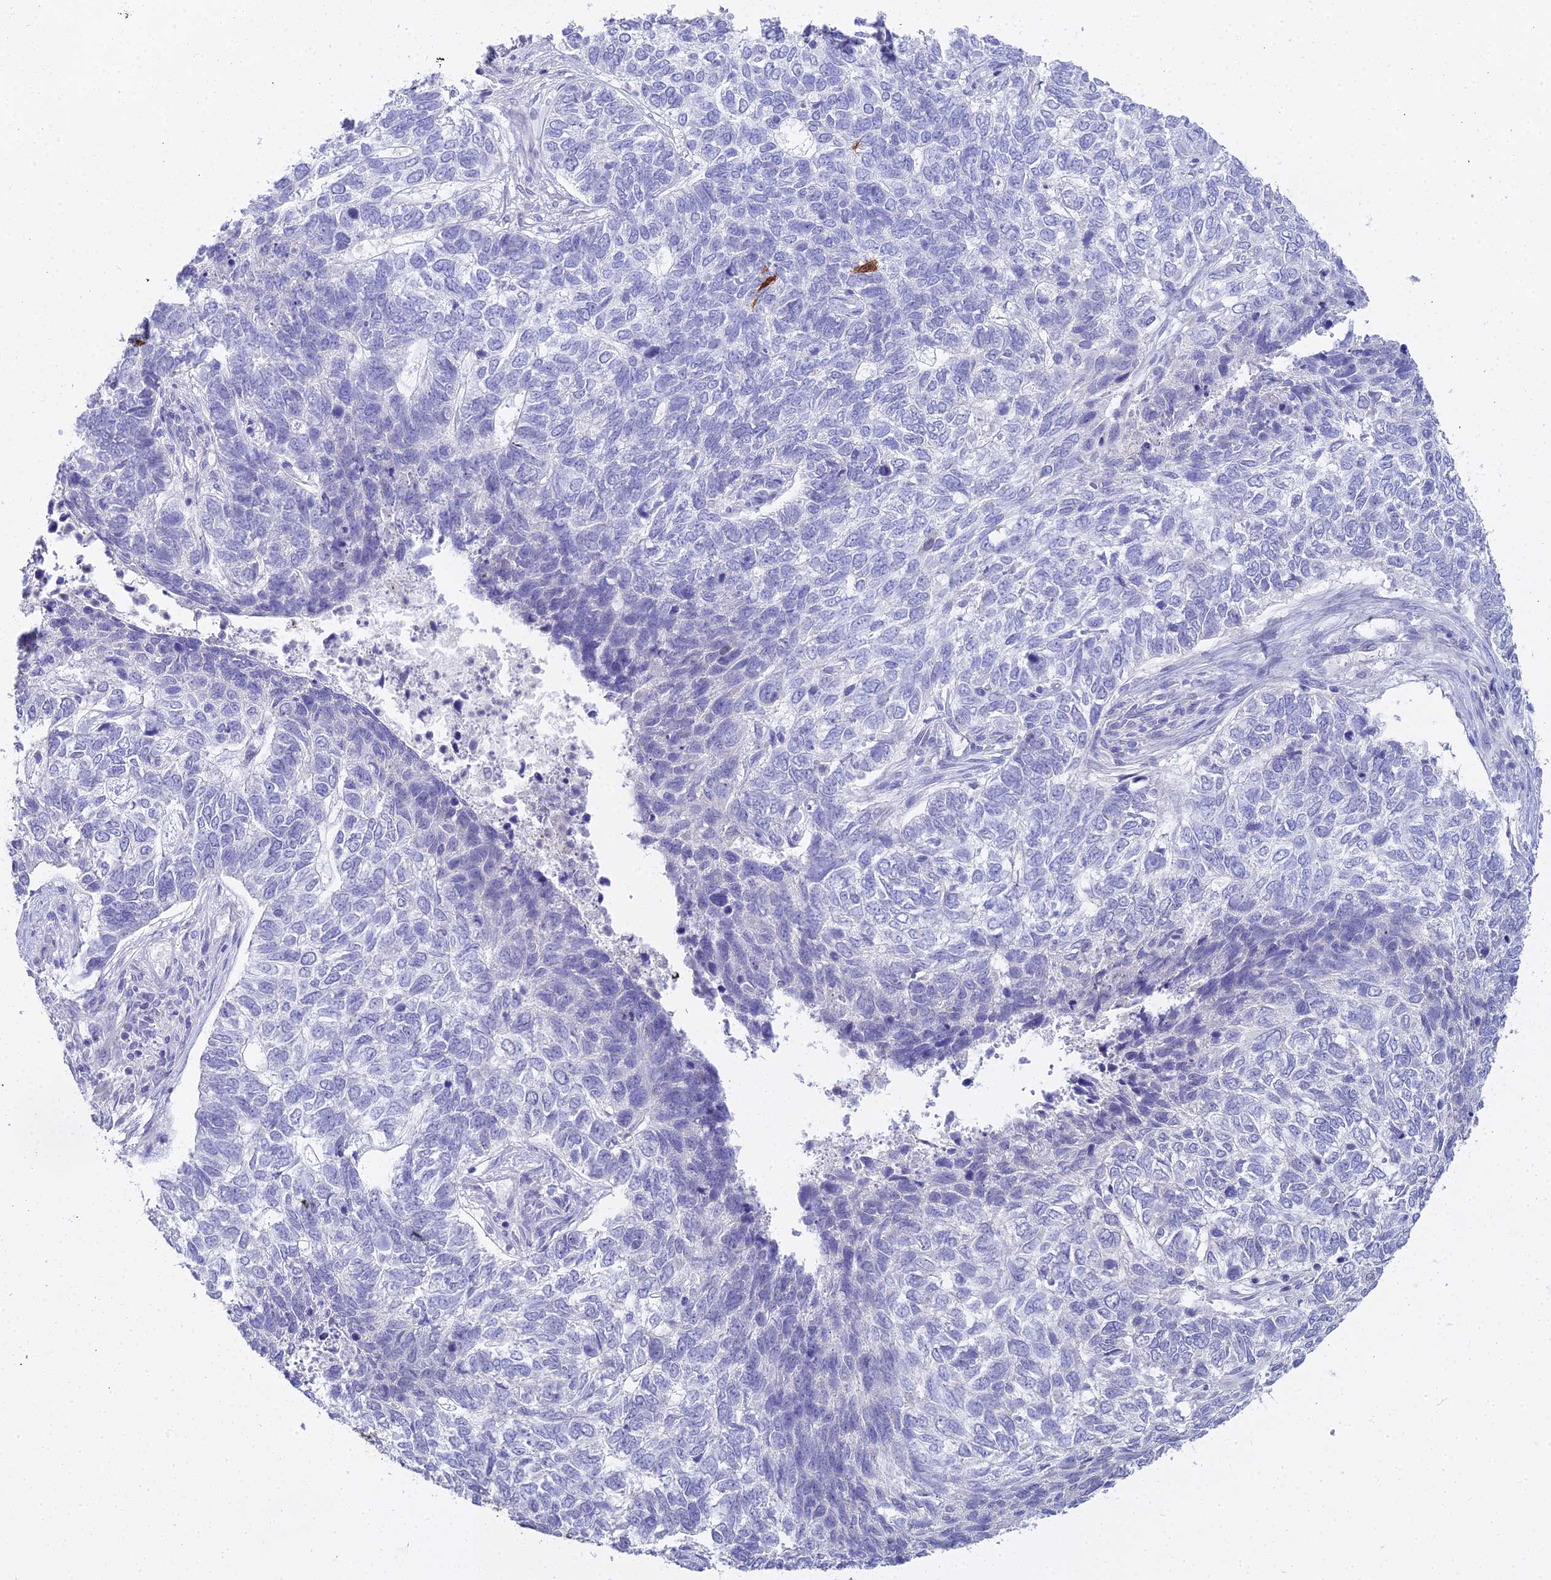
{"staining": {"intensity": "negative", "quantity": "none", "location": "none"}, "tissue": "skin cancer", "cell_type": "Tumor cells", "image_type": "cancer", "snomed": [{"axis": "morphology", "description": "Basal cell carcinoma"}, {"axis": "topography", "description": "Skin"}], "caption": "Immunohistochemical staining of human skin basal cell carcinoma exhibits no significant positivity in tumor cells.", "gene": "S100A7", "patient": {"sex": "female", "age": 65}}